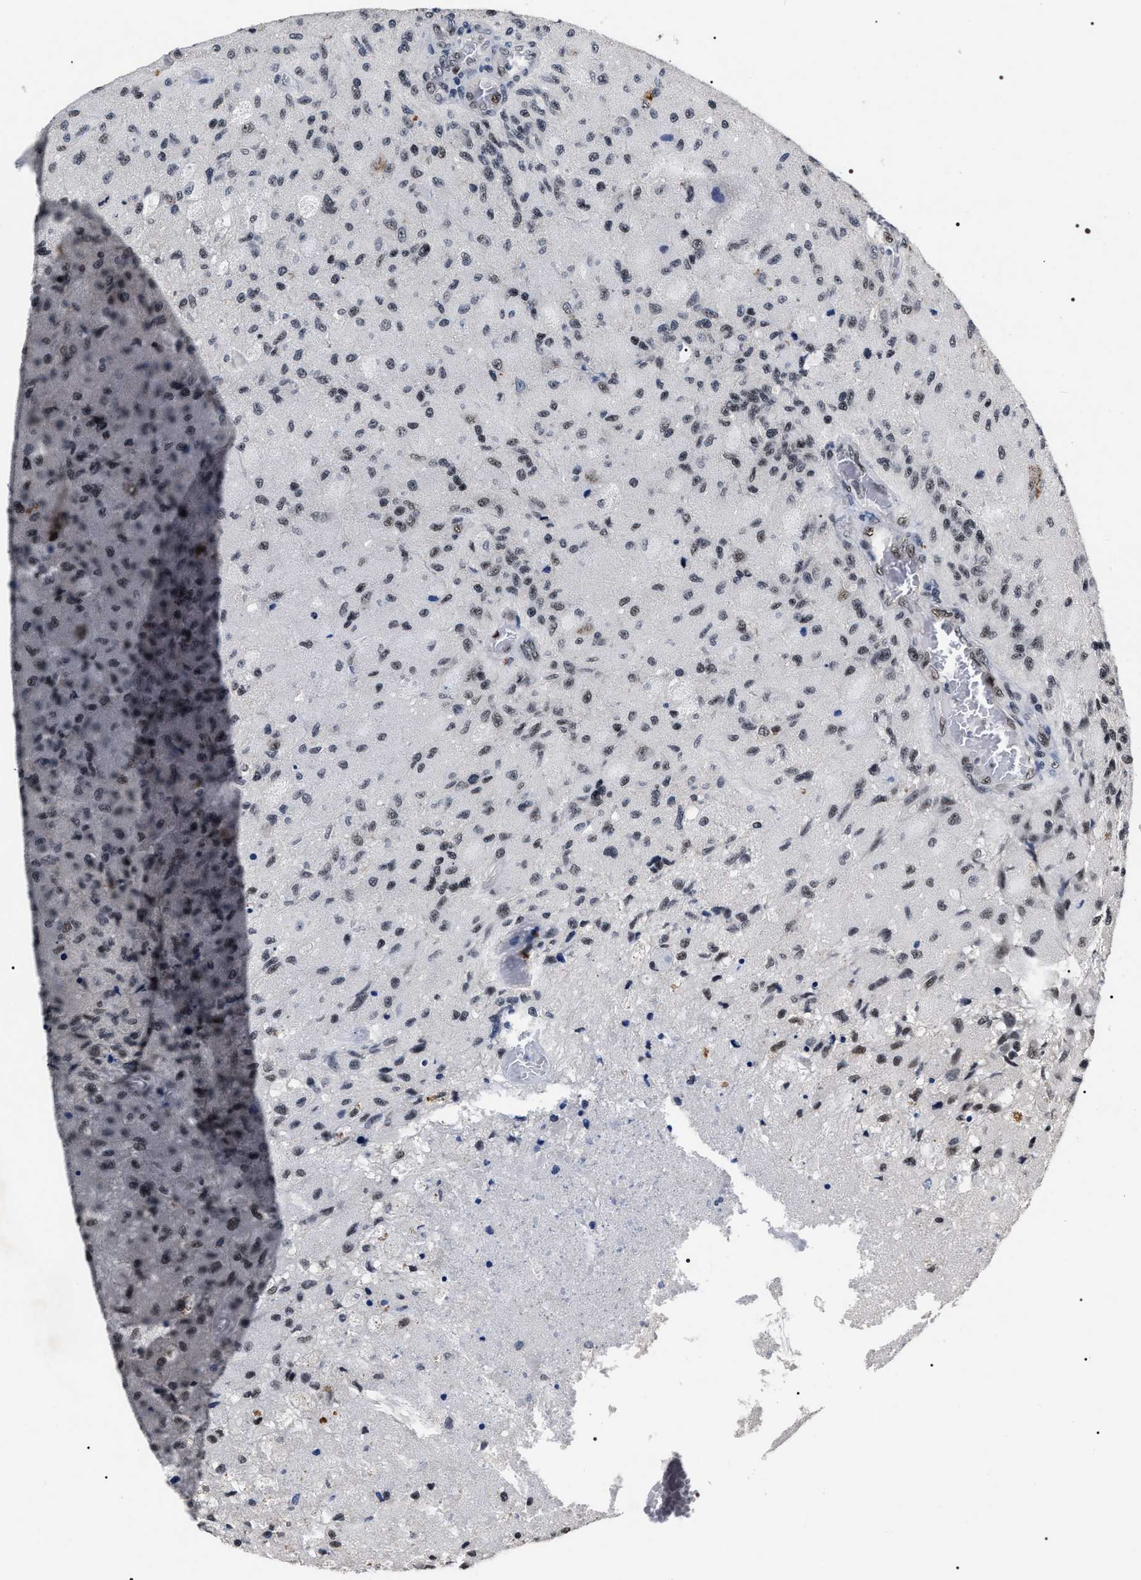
{"staining": {"intensity": "weak", "quantity": "<25%", "location": "nuclear"}, "tissue": "glioma", "cell_type": "Tumor cells", "image_type": "cancer", "snomed": [{"axis": "morphology", "description": "Normal tissue, NOS"}, {"axis": "morphology", "description": "Glioma, malignant, High grade"}, {"axis": "topography", "description": "Cerebral cortex"}], "caption": "DAB (3,3'-diaminobenzidine) immunohistochemical staining of glioma displays no significant expression in tumor cells. (Brightfield microscopy of DAB immunohistochemistry at high magnification).", "gene": "RRP1B", "patient": {"sex": "male", "age": 77}}